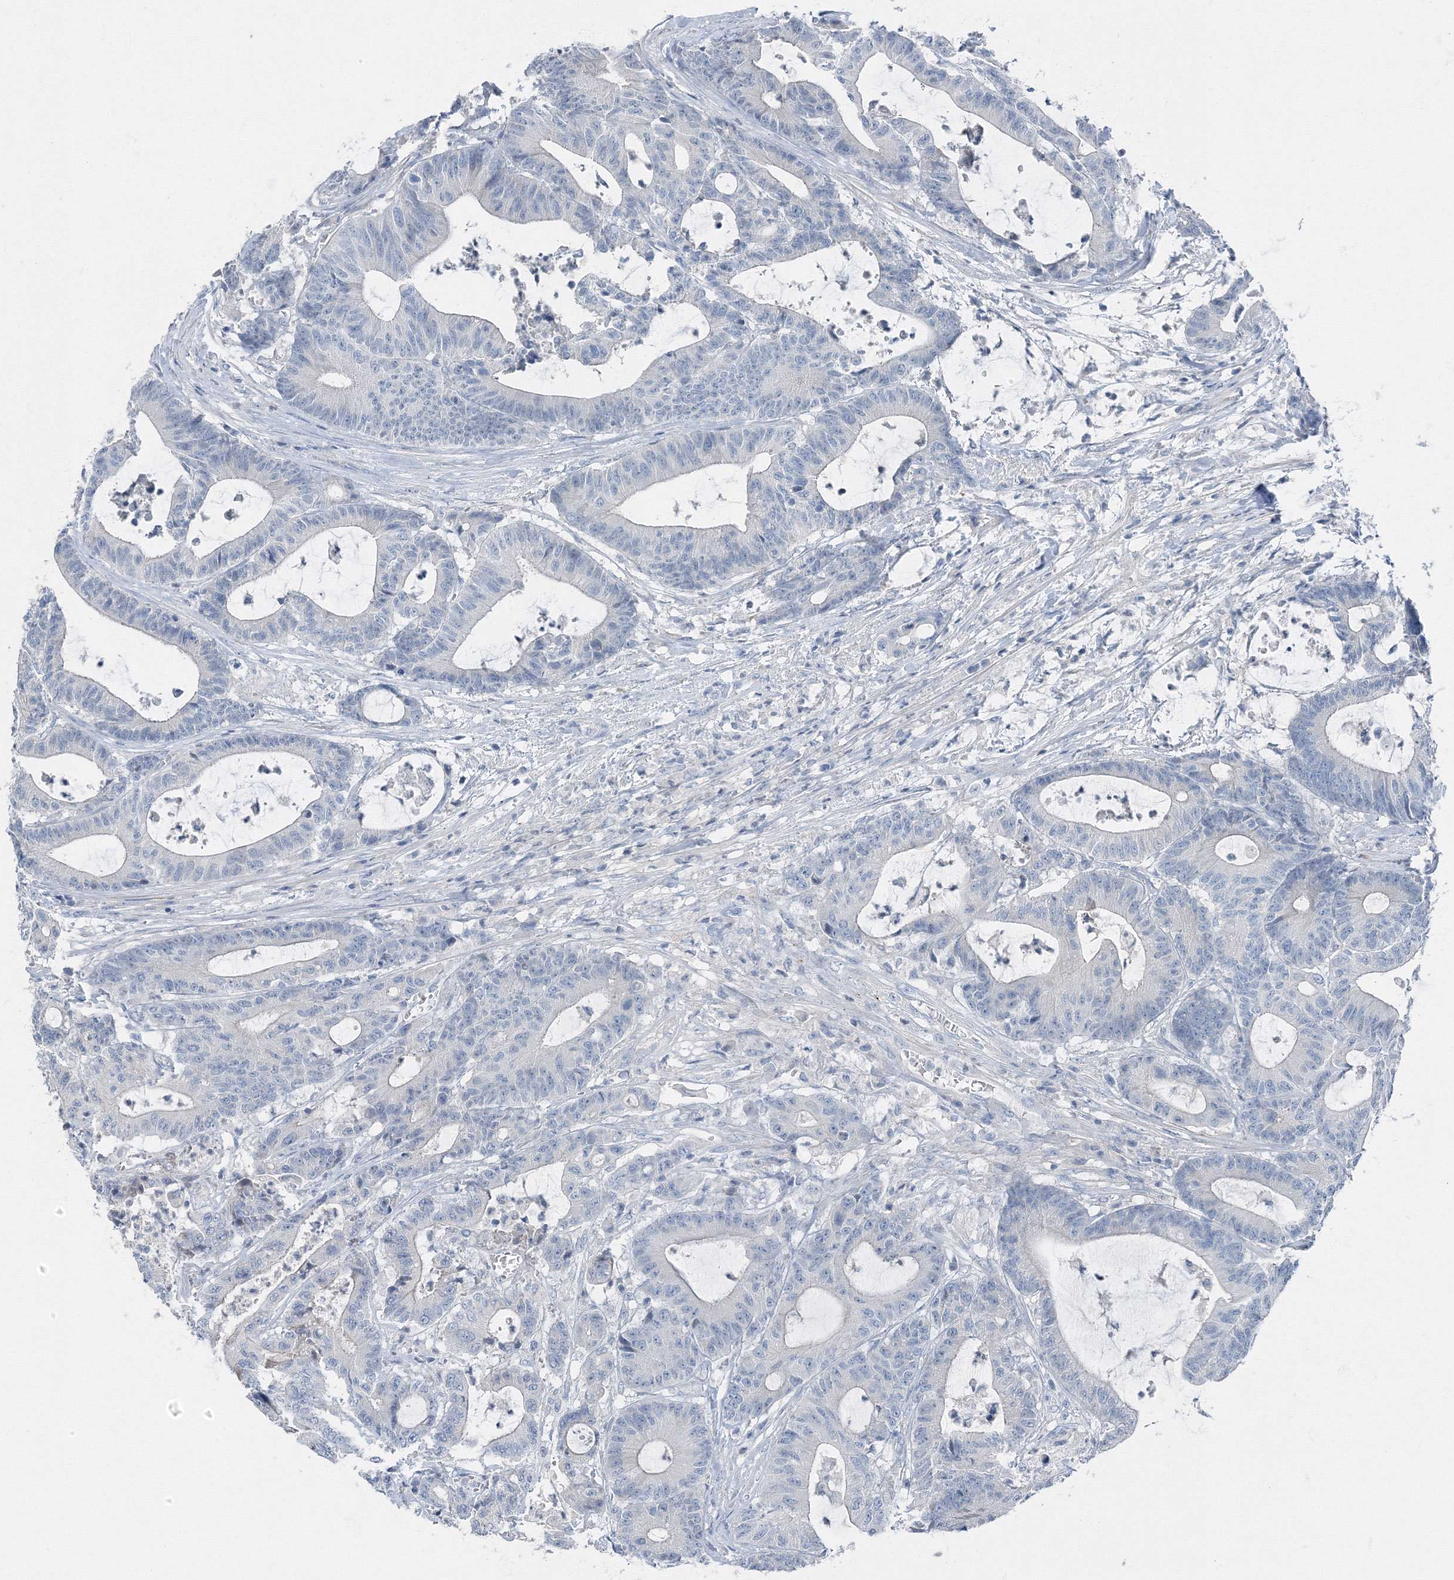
{"staining": {"intensity": "negative", "quantity": "none", "location": "none"}, "tissue": "colorectal cancer", "cell_type": "Tumor cells", "image_type": "cancer", "snomed": [{"axis": "morphology", "description": "Adenocarcinoma, NOS"}, {"axis": "topography", "description": "Colon"}], "caption": "DAB (3,3'-diaminobenzidine) immunohistochemical staining of human colorectal adenocarcinoma displays no significant positivity in tumor cells.", "gene": "AASDH", "patient": {"sex": "female", "age": 84}}